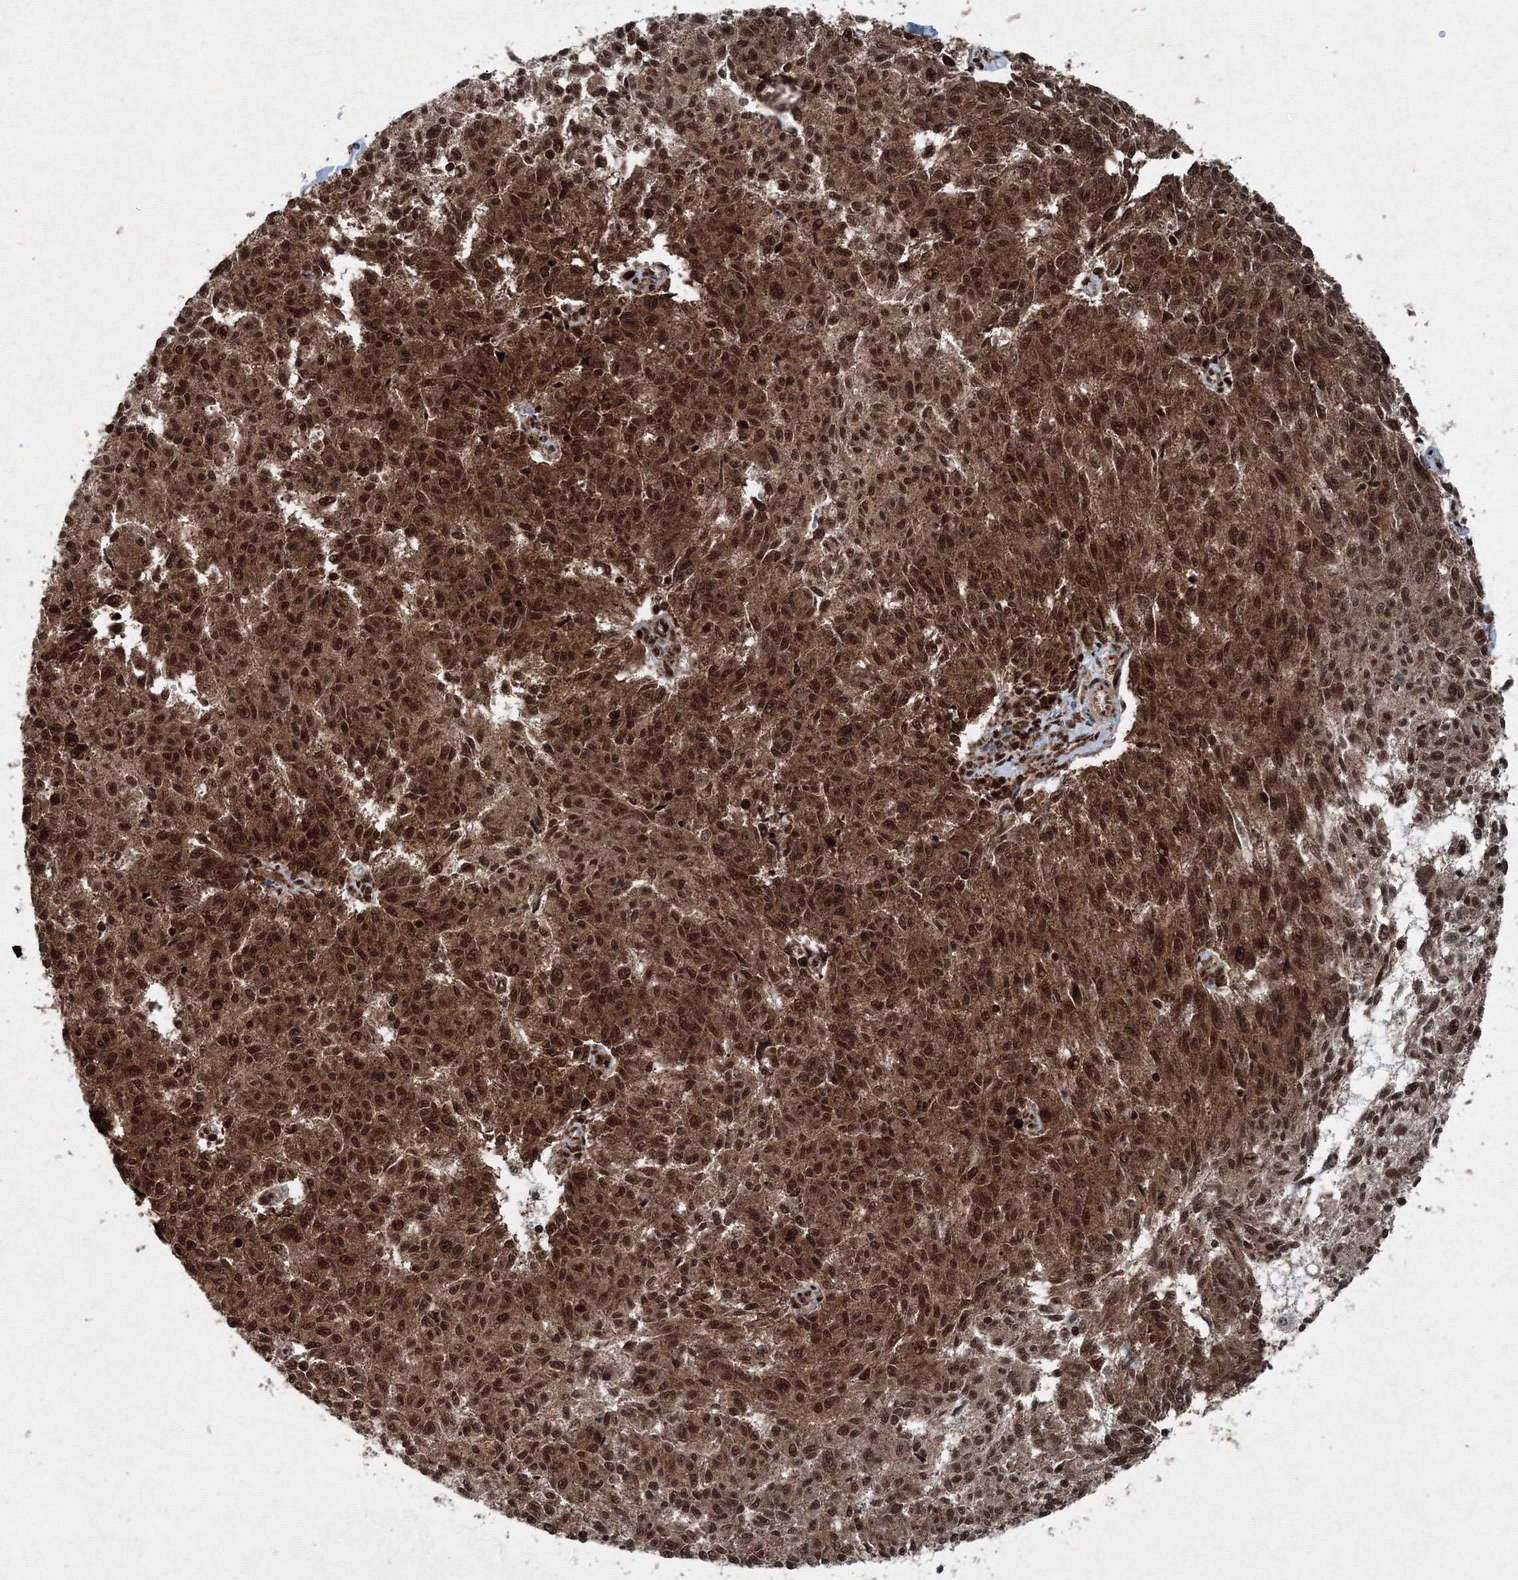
{"staining": {"intensity": "strong", "quantity": ">75%", "location": "cytoplasmic/membranous,nuclear"}, "tissue": "melanoma", "cell_type": "Tumor cells", "image_type": "cancer", "snomed": [{"axis": "morphology", "description": "Malignant melanoma, NOS"}, {"axis": "topography", "description": "Skin"}], "caption": "Tumor cells show high levels of strong cytoplasmic/membranous and nuclear staining in approximately >75% of cells in malignant melanoma.", "gene": "SNRPC", "patient": {"sex": "female", "age": 72}}